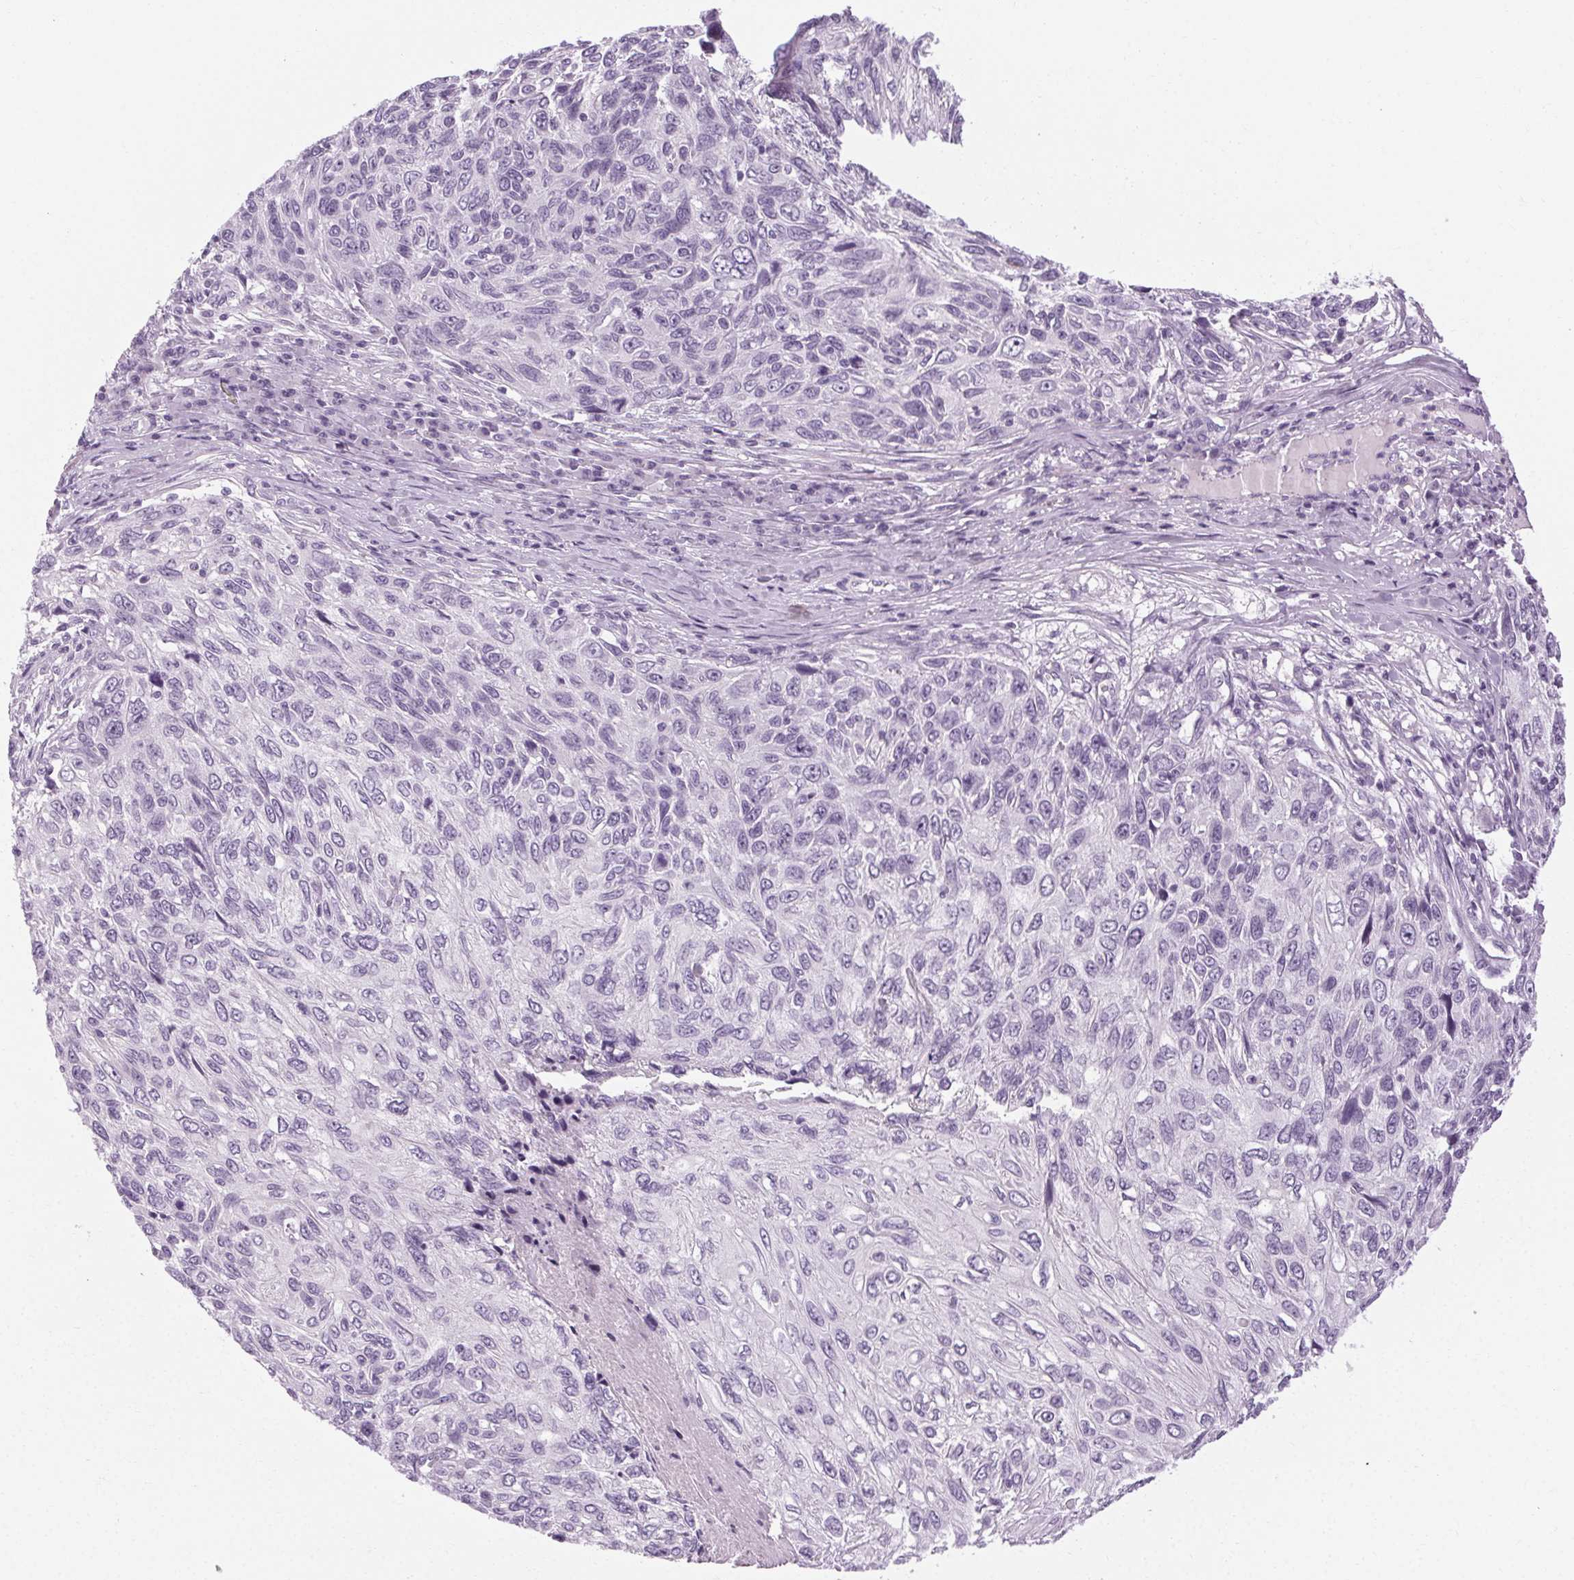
{"staining": {"intensity": "negative", "quantity": "none", "location": "none"}, "tissue": "skin cancer", "cell_type": "Tumor cells", "image_type": "cancer", "snomed": [{"axis": "morphology", "description": "Squamous cell carcinoma, NOS"}, {"axis": "topography", "description": "Skin"}], "caption": "Immunohistochemistry histopathology image of neoplastic tissue: human squamous cell carcinoma (skin) stained with DAB (3,3'-diaminobenzidine) displays no significant protein staining in tumor cells. (Stains: DAB immunohistochemistry (IHC) with hematoxylin counter stain, Microscopy: brightfield microscopy at high magnification).", "gene": "POMC", "patient": {"sex": "male", "age": 92}}